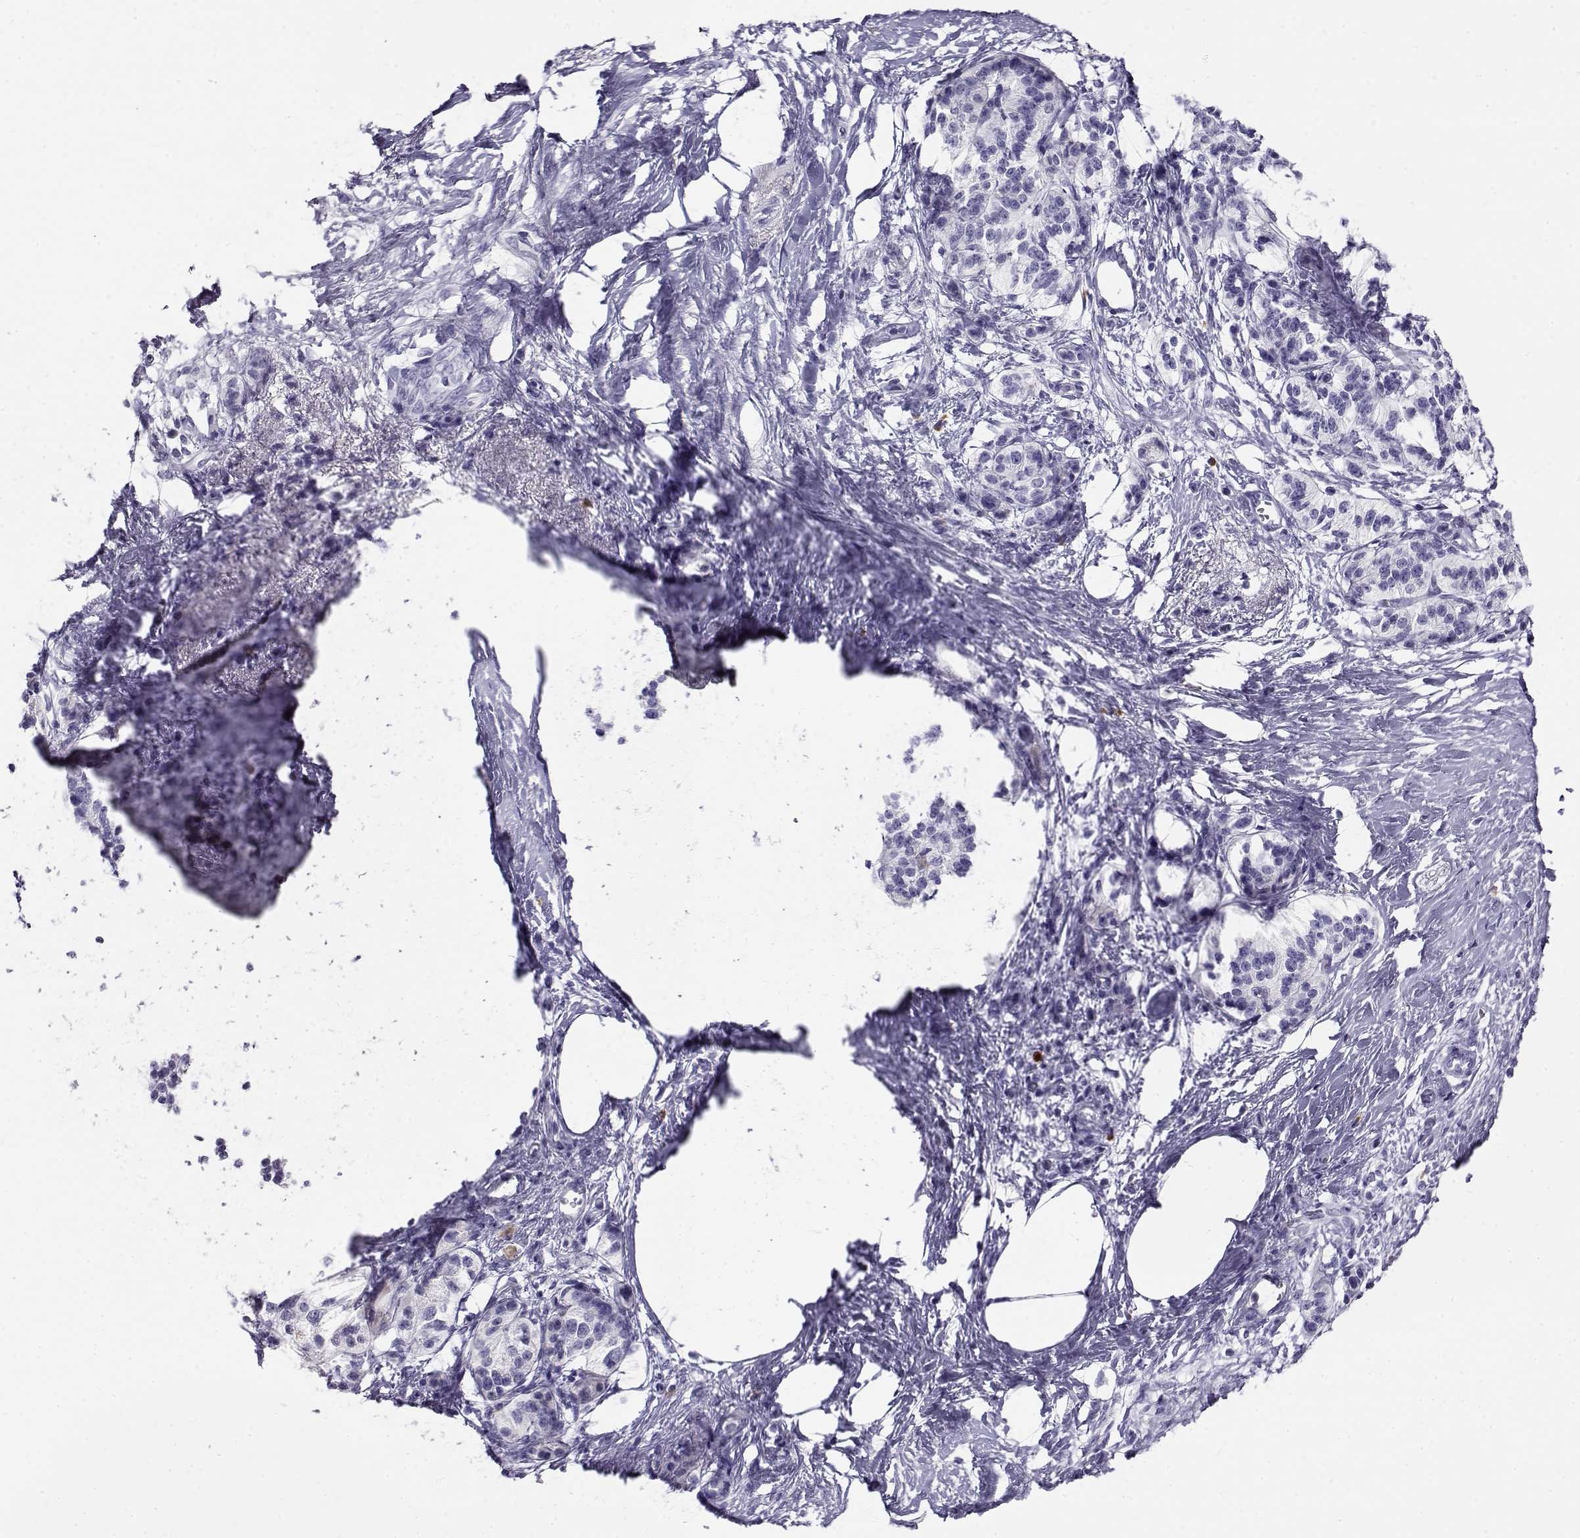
{"staining": {"intensity": "negative", "quantity": "none", "location": "none"}, "tissue": "pancreatic cancer", "cell_type": "Tumor cells", "image_type": "cancer", "snomed": [{"axis": "morphology", "description": "Adenocarcinoma, NOS"}, {"axis": "topography", "description": "Pancreas"}], "caption": "Immunohistochemistry of human adenocarcinoma (pancreatic) reveals no expression in tumor cells.", "gene": "CABS1", "patient": {"sex": "female", "age": 72}}